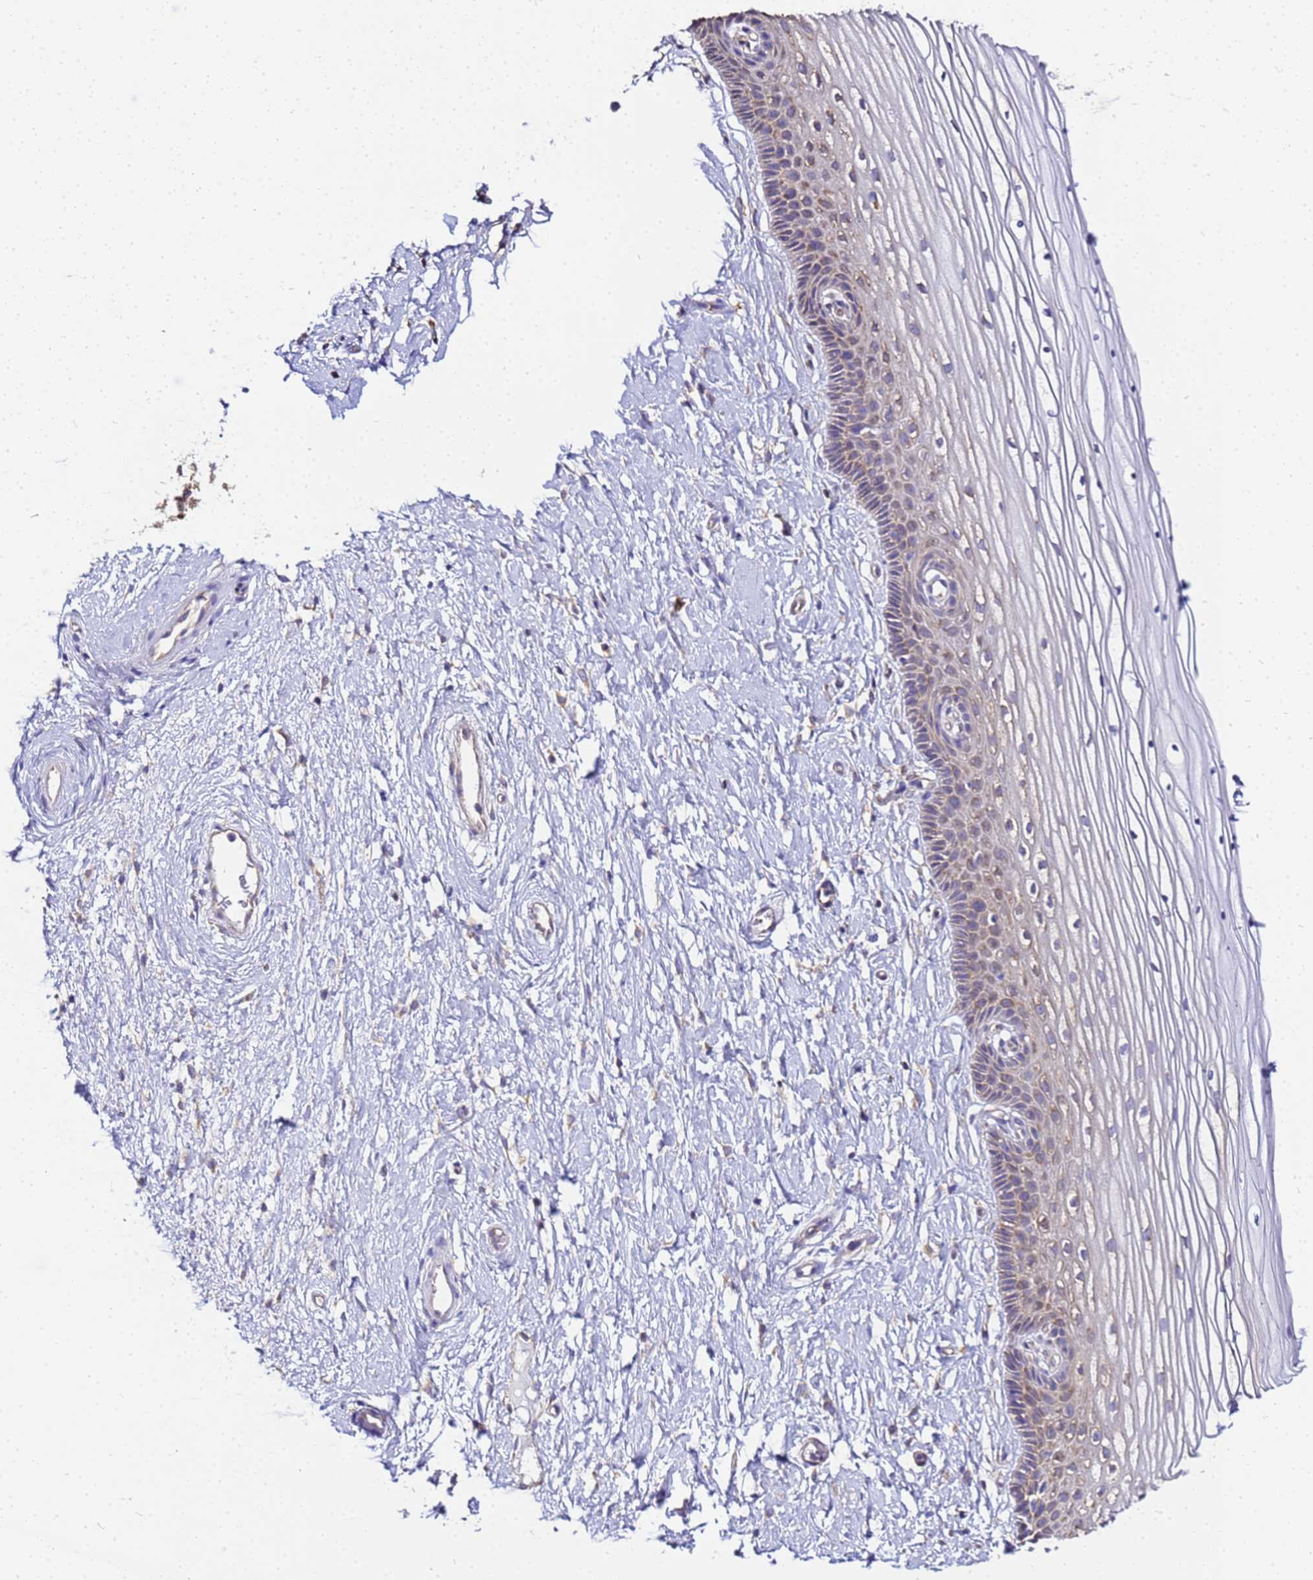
{"staining": {"intensity": "moderate", "quantity": "25%-75%", "location": "cytoplasmic/membranous"}, "tissue": "vagina", "cell_type": "Squamous epithelial cells", "image_type": "normal", "snomed": [{"axis": "morphology", "description": "Normal tissue, NOS"}, {"axis": "topography", "description": "Vagina"}, {"axis": "topography", "description": "Cervix"}], "caption": "This micrograph demonstrates IHC staining of normal vagina, with medium moderate cytoplasmic/membranous expression in approximately 25%-75% of squamous epithelial cells.", "gene": "NARS1", "patient": {"sex": "female", "age": 40}}